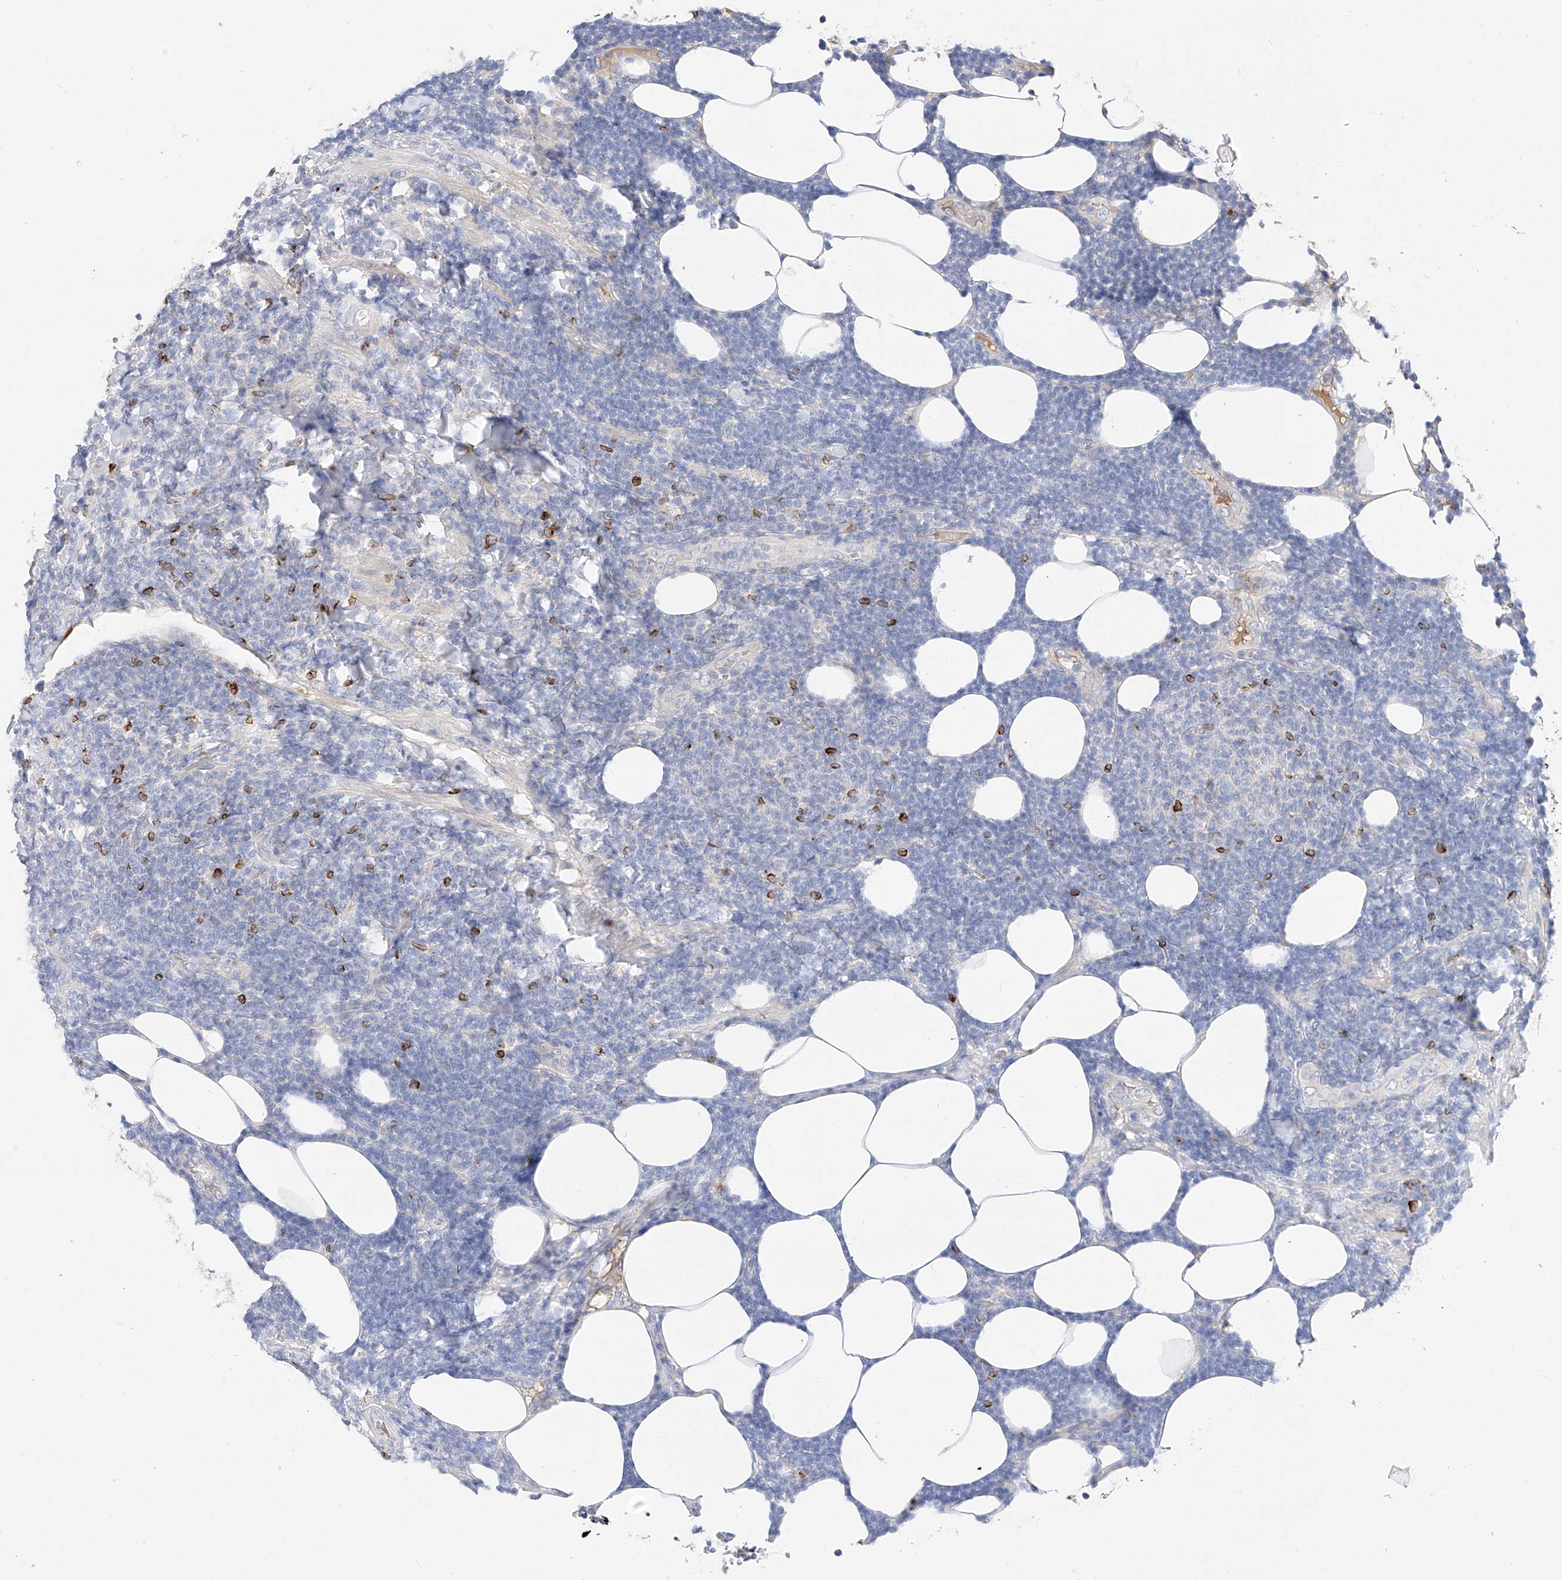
{"staining": {"intensity": "negative", "quantity": "none", "location": "none"}, "tissue": "lymphoma", "cell_type": "Tumor cells", "image_type": "cancer", "snomed": [{"axis": "morphology", "description": "Malignant lymphoma, non-Hodgkin's type, Low grade"}, {"axis": "topography", "description": "Lymph node"}], "caption": "Protein analysis of low-grade malignant lymphoma, non-Hodgkin's type shows no significant positivity in tumor cells.", "gene": "MAP7", "patient": {"sex": "male", "age": 66}}